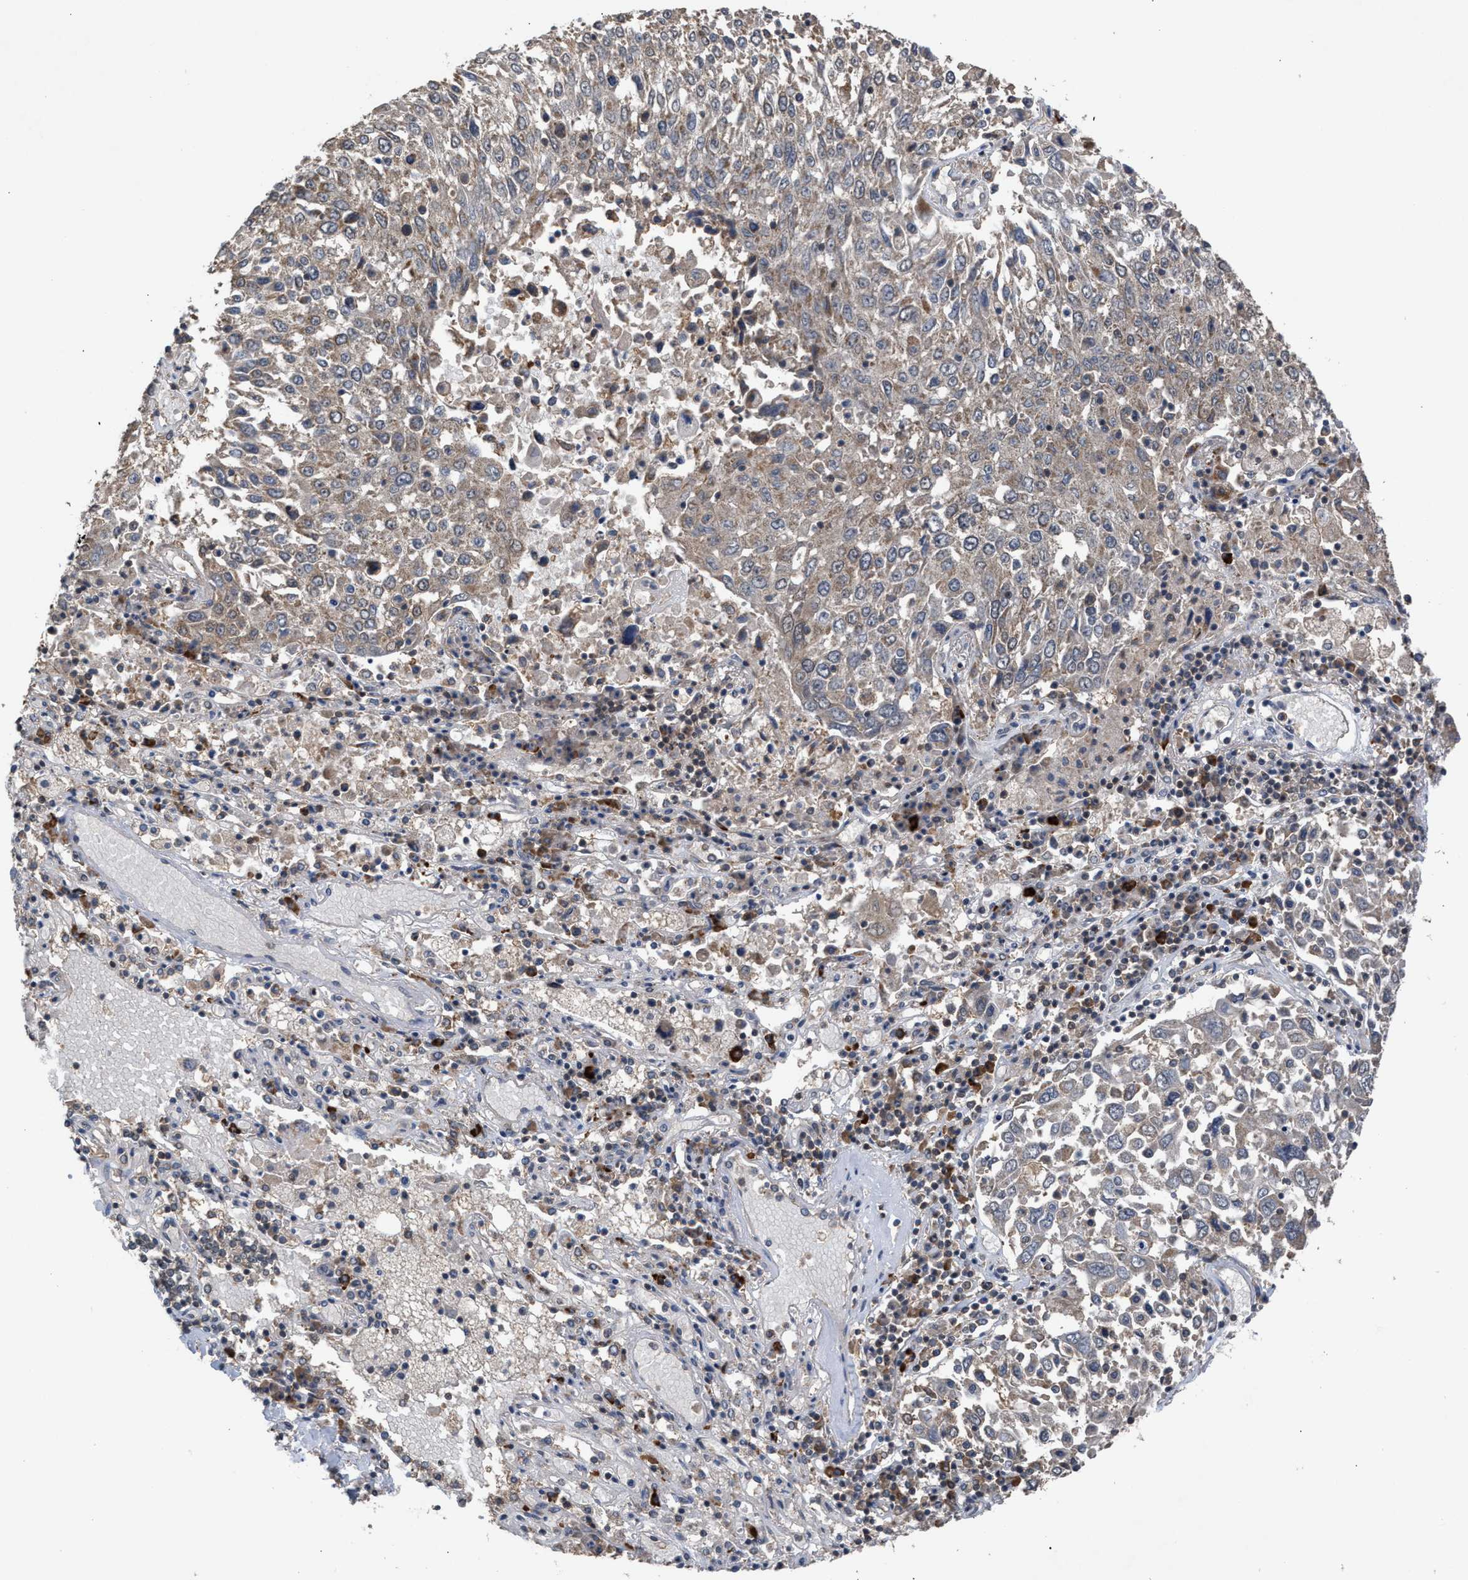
{"staining": {"intensity": "weak", "quantity": ">75%", "location": "cytoplasmic/membranous"}, "tissue": "lung cancer", "cell_type": "Tumor cells", "image_type": "cancer", "snomed": [{"axis": "morphology", "description": "Squamous cell carcinoma, NOS"}, {"axis": "topography", "description": "Lung"}], "caption": "Brown immunohistochemical staining in human lung cancer (squamous cell carcinoma) reveals weak cytoplasmic/membranous expression in about >75% of tumor cells.", "gene": "C9orf78", "patient": {"sex": "male", "age": 65}}